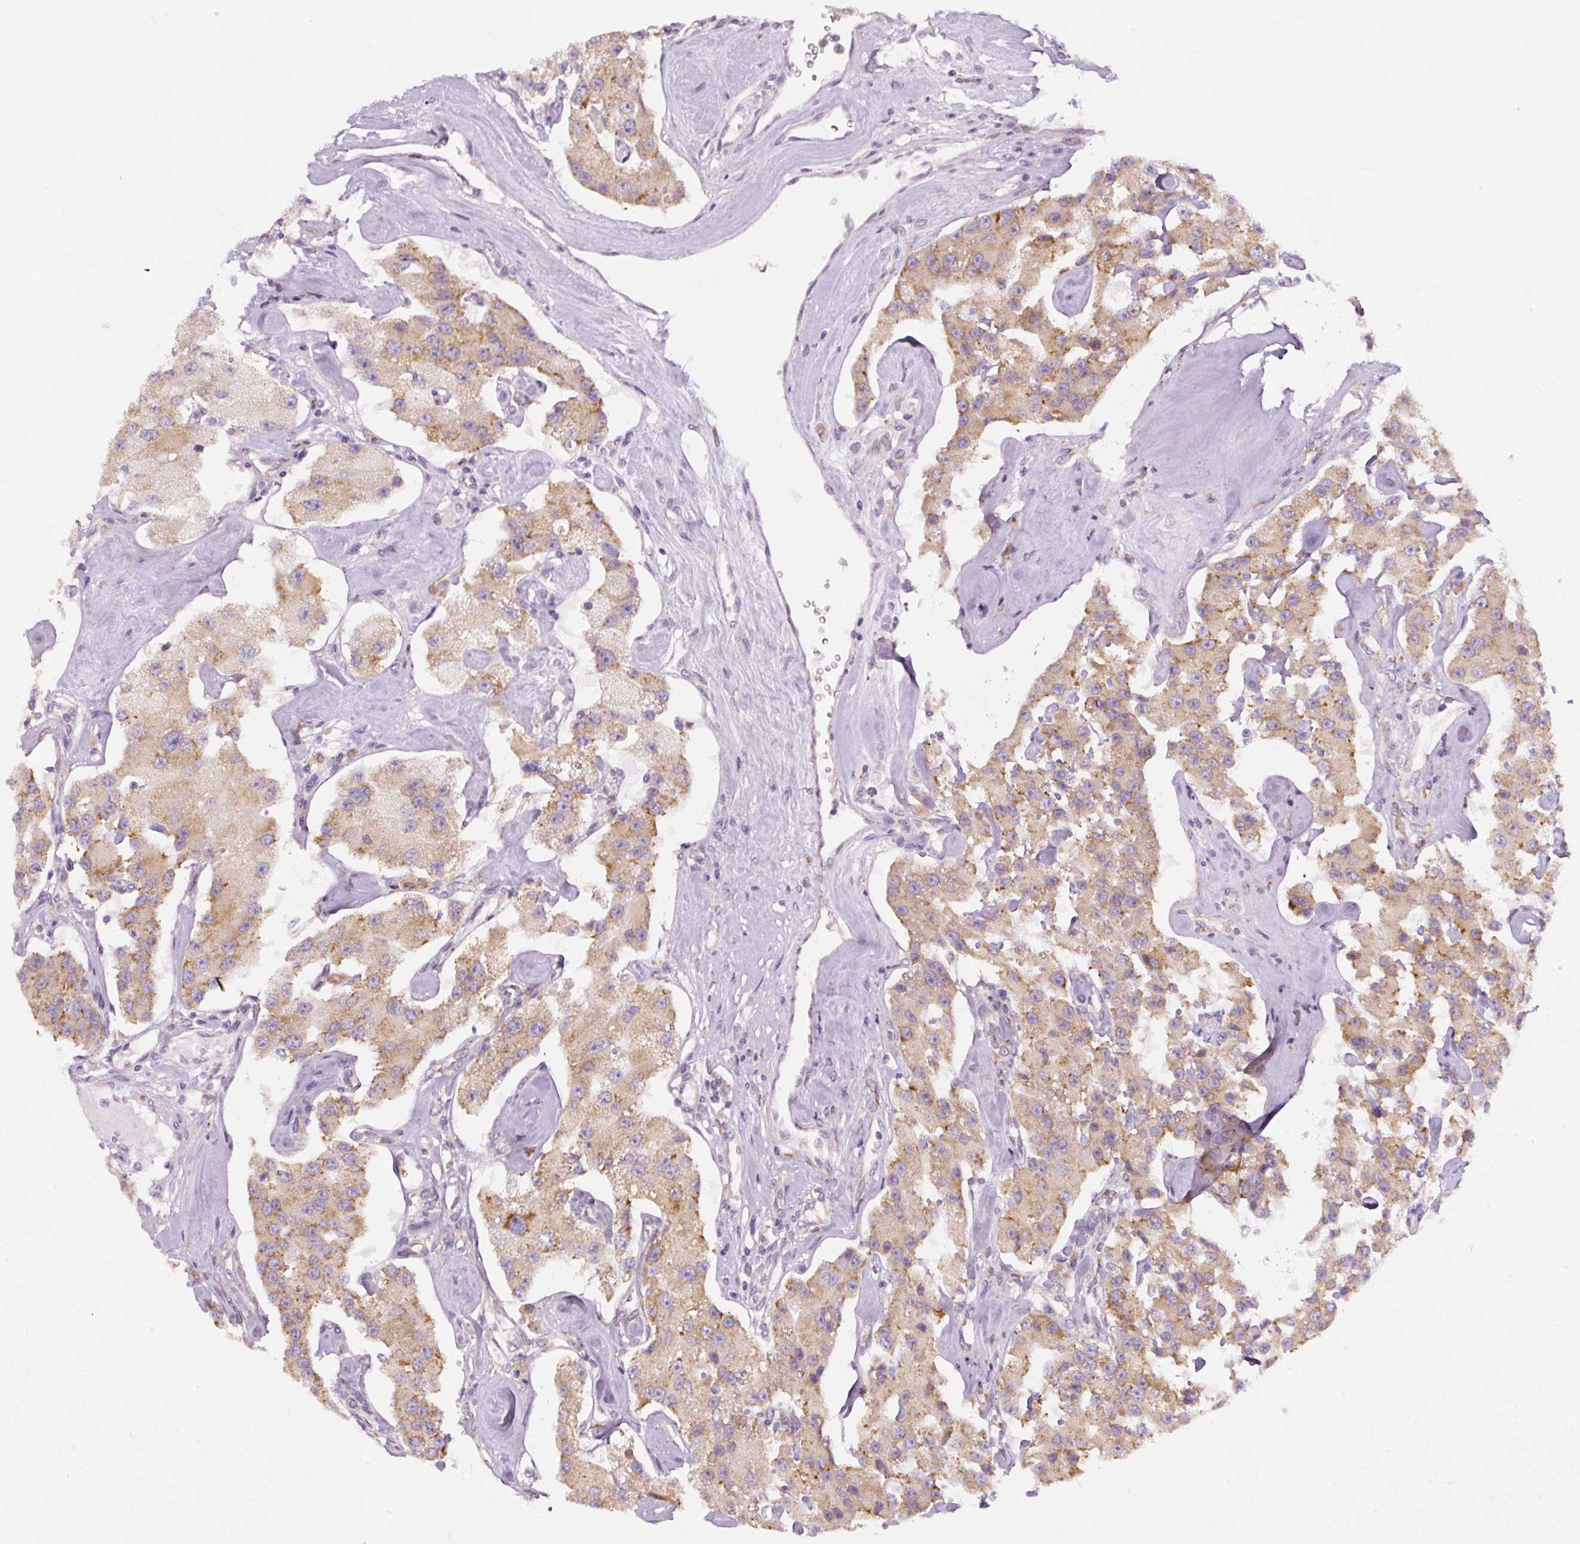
{"staining": {"intensity": "moderate", "quantity": ">75%", "location": "cytoplasmic/membranous"}, "tissue": "carcinoid", "cell_type": "Tumor cells", "image_type": "cancer", "snomed": [{"axis": "morphology", "description": "Carcinoid, malignant, NOS"}, {"axis": "topography", "description": "Pancreas"}], "caption": "Protein analysis of carcinoid tissue reveals moderate cytoplasmic/membranous positivity in about >75% of tumor cells.", "gene": "DDOST", "patient": {"sex": "male", "age": 41}}